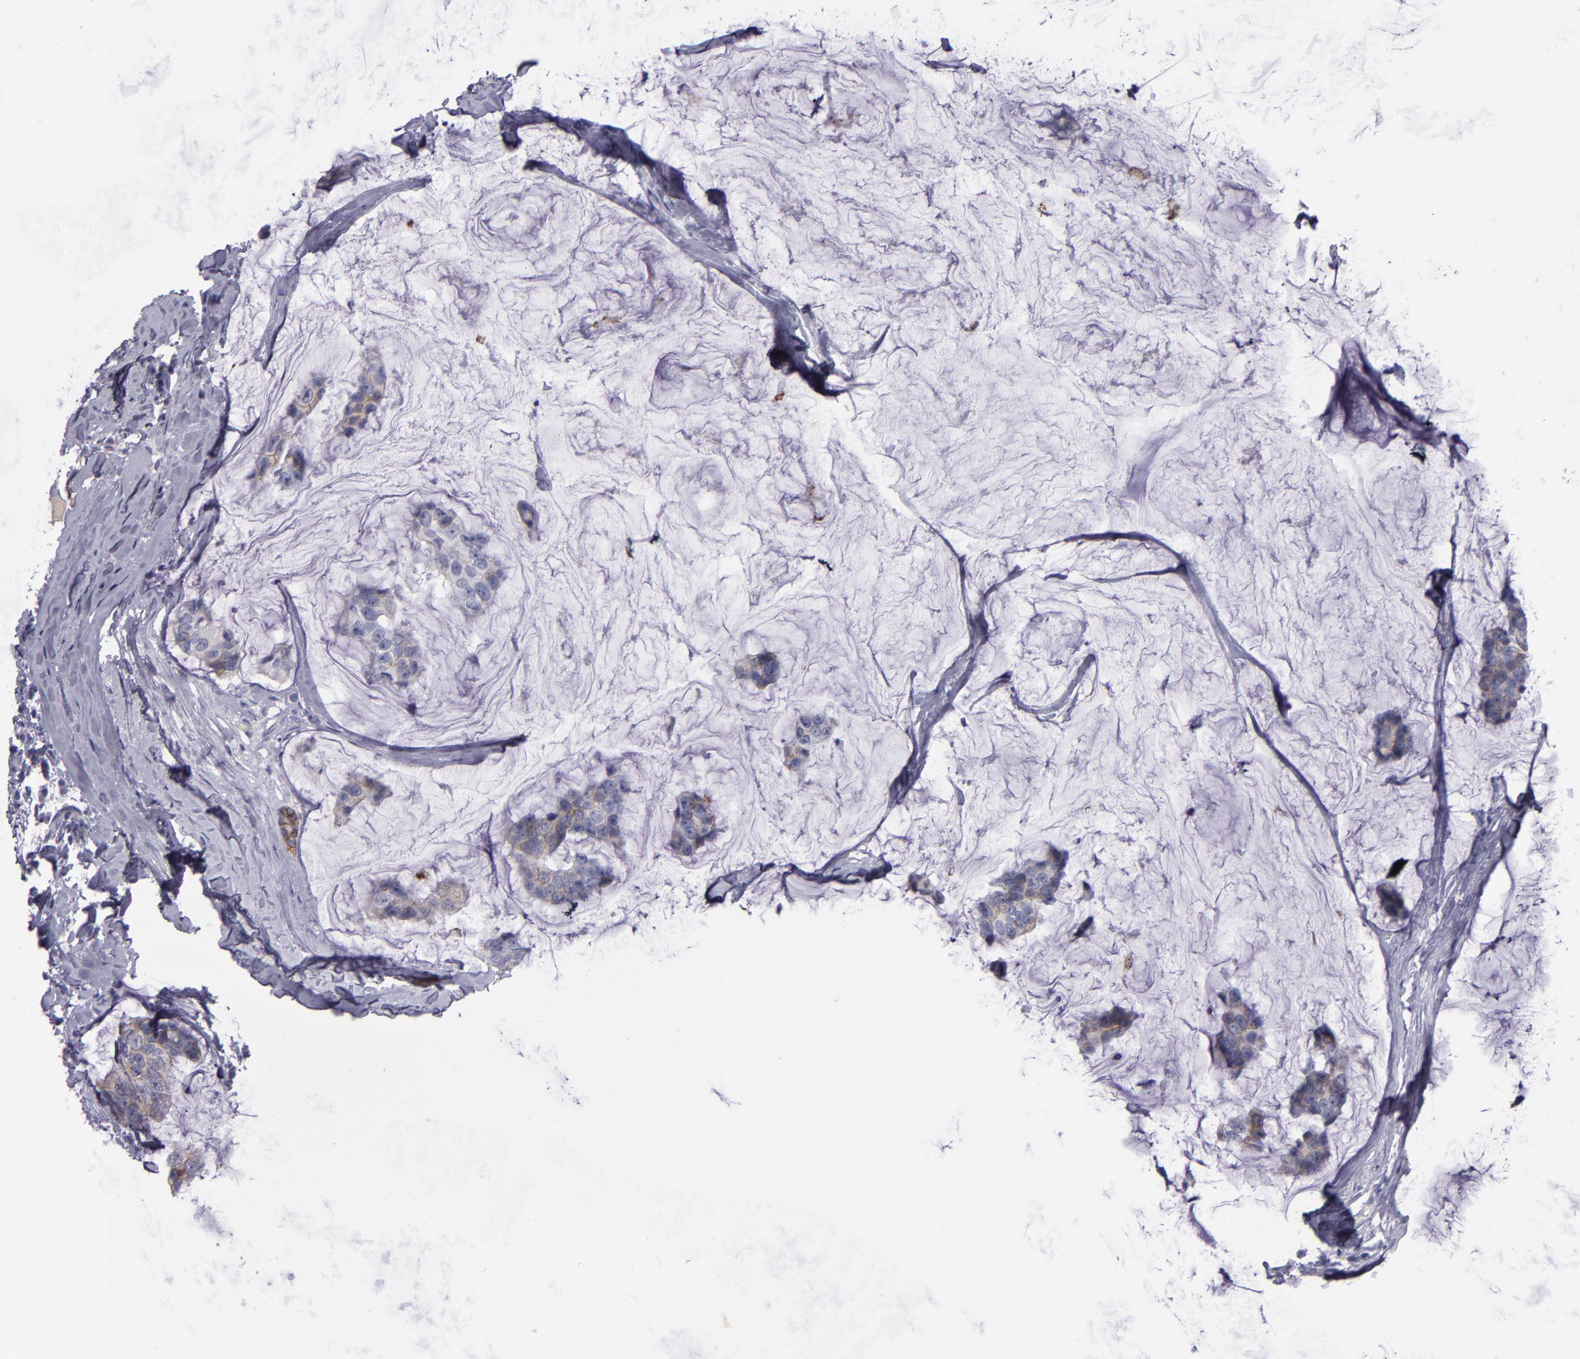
{"staining": {"intensity": "weak", "quantity": ">75%", "location": "cytoplasmic/membranous"}, "tissue": "breast cancer", "cell_type": "Tumor cells", "image_type": "cancer", "snomed": [{"axis": "morphology", "description": "Normal tissue, NOS"}, {"axis": "morphology", "description": "Duct carcinoma"}, {"axis": "topography", "description": "Breast"}], "caption": "Protein analysis of infiltrating ductal carcinoma (breast) tissue displays weak cytoplasmic/membranous staining in approximately >75% of tumor cells.", "gene": "CDH3", "patient": {"sex": "female", "age": 50}}